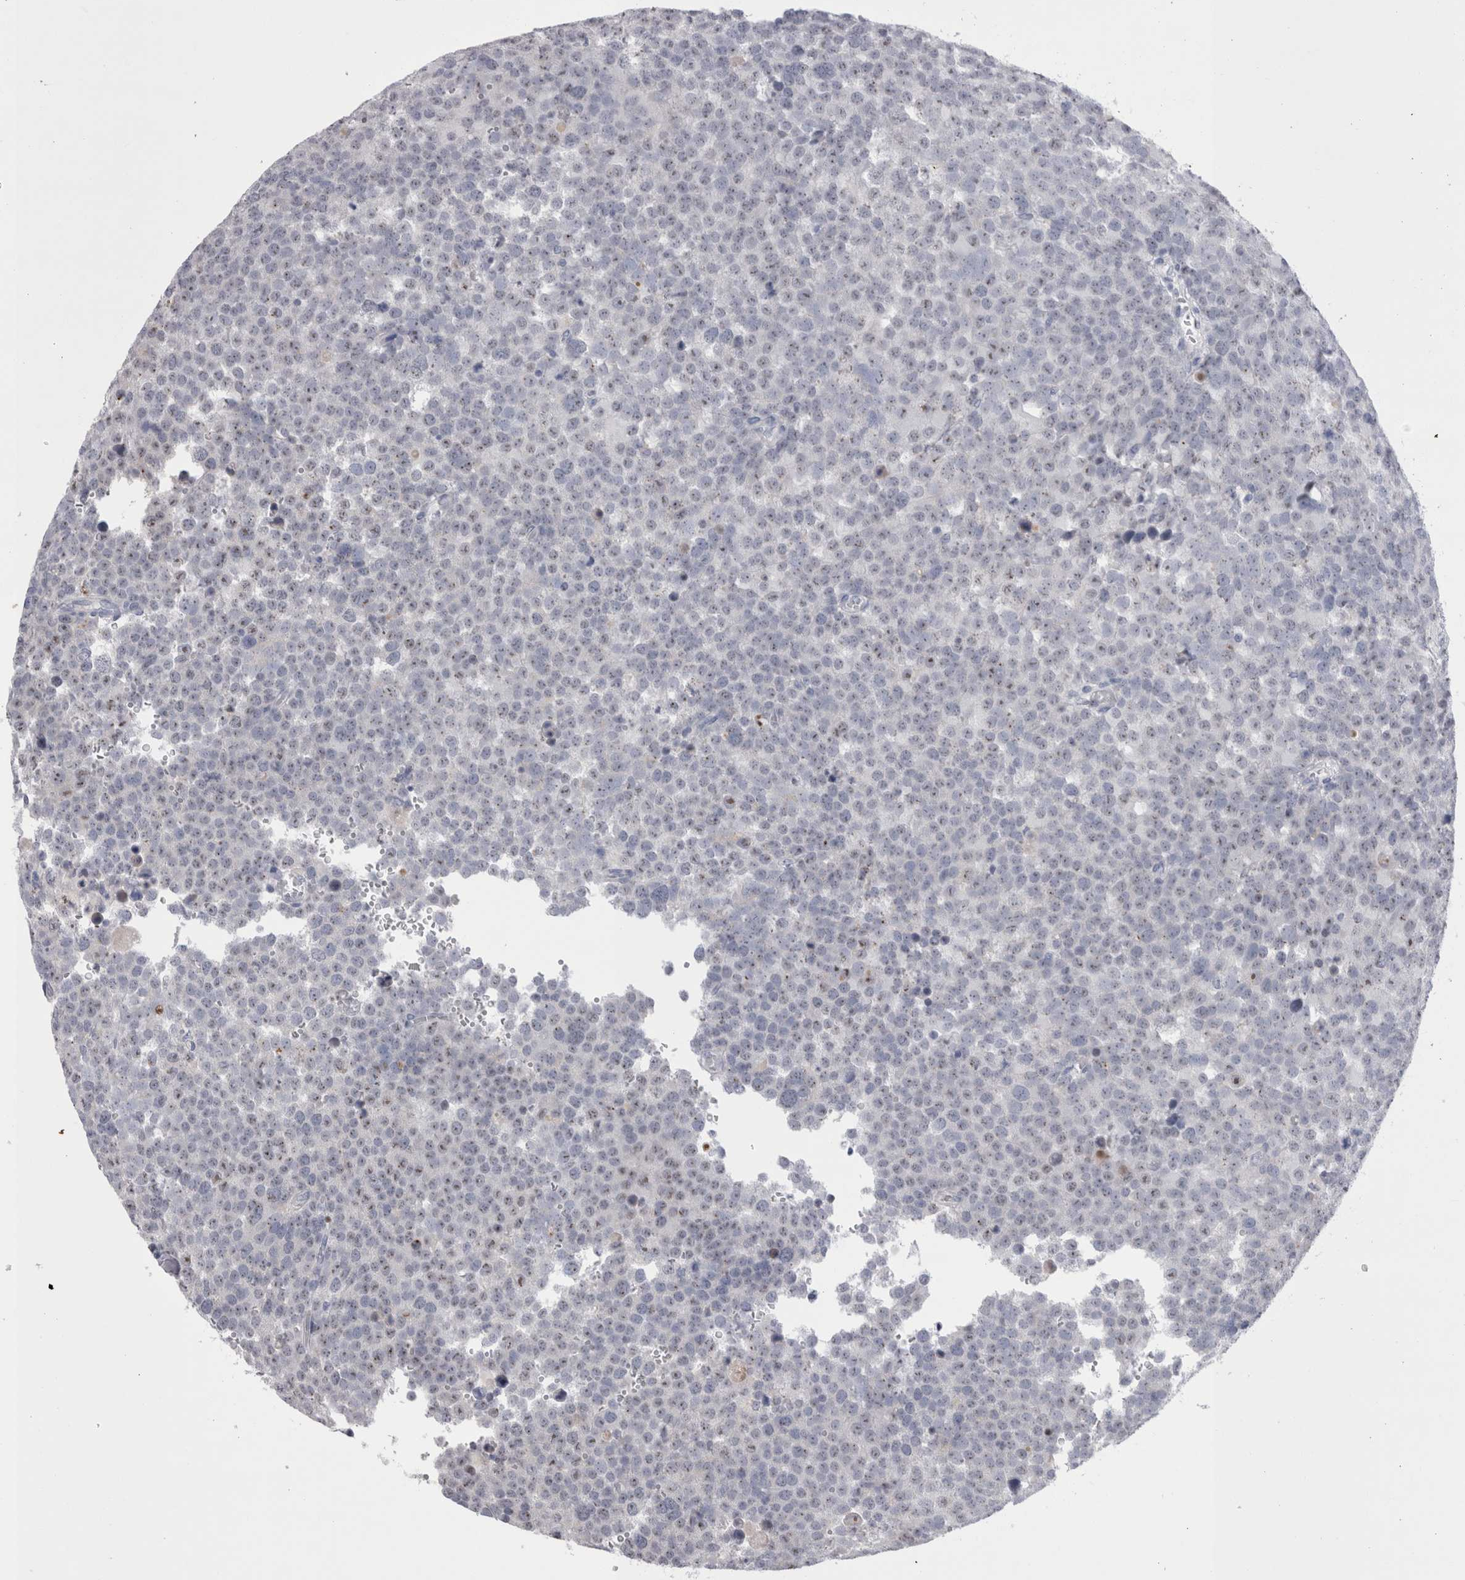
{"staining": {"intensity": "weak", "quantity": "<25%", "location": "nuclear"}, "tissue": "testis cancer", "cell_type": "Tumor cells", "image_type": "cancer", "snomed": [{"axis": "morphology", "description": "Seminoma, NOS"}, {"axis": "topography", "description": "Testis"}], "caption": "Image shows no significant protein staining in tumor cells of testis cancer.", "gene": "PWP2", "patient": {"sex": "male", "age": 71}}